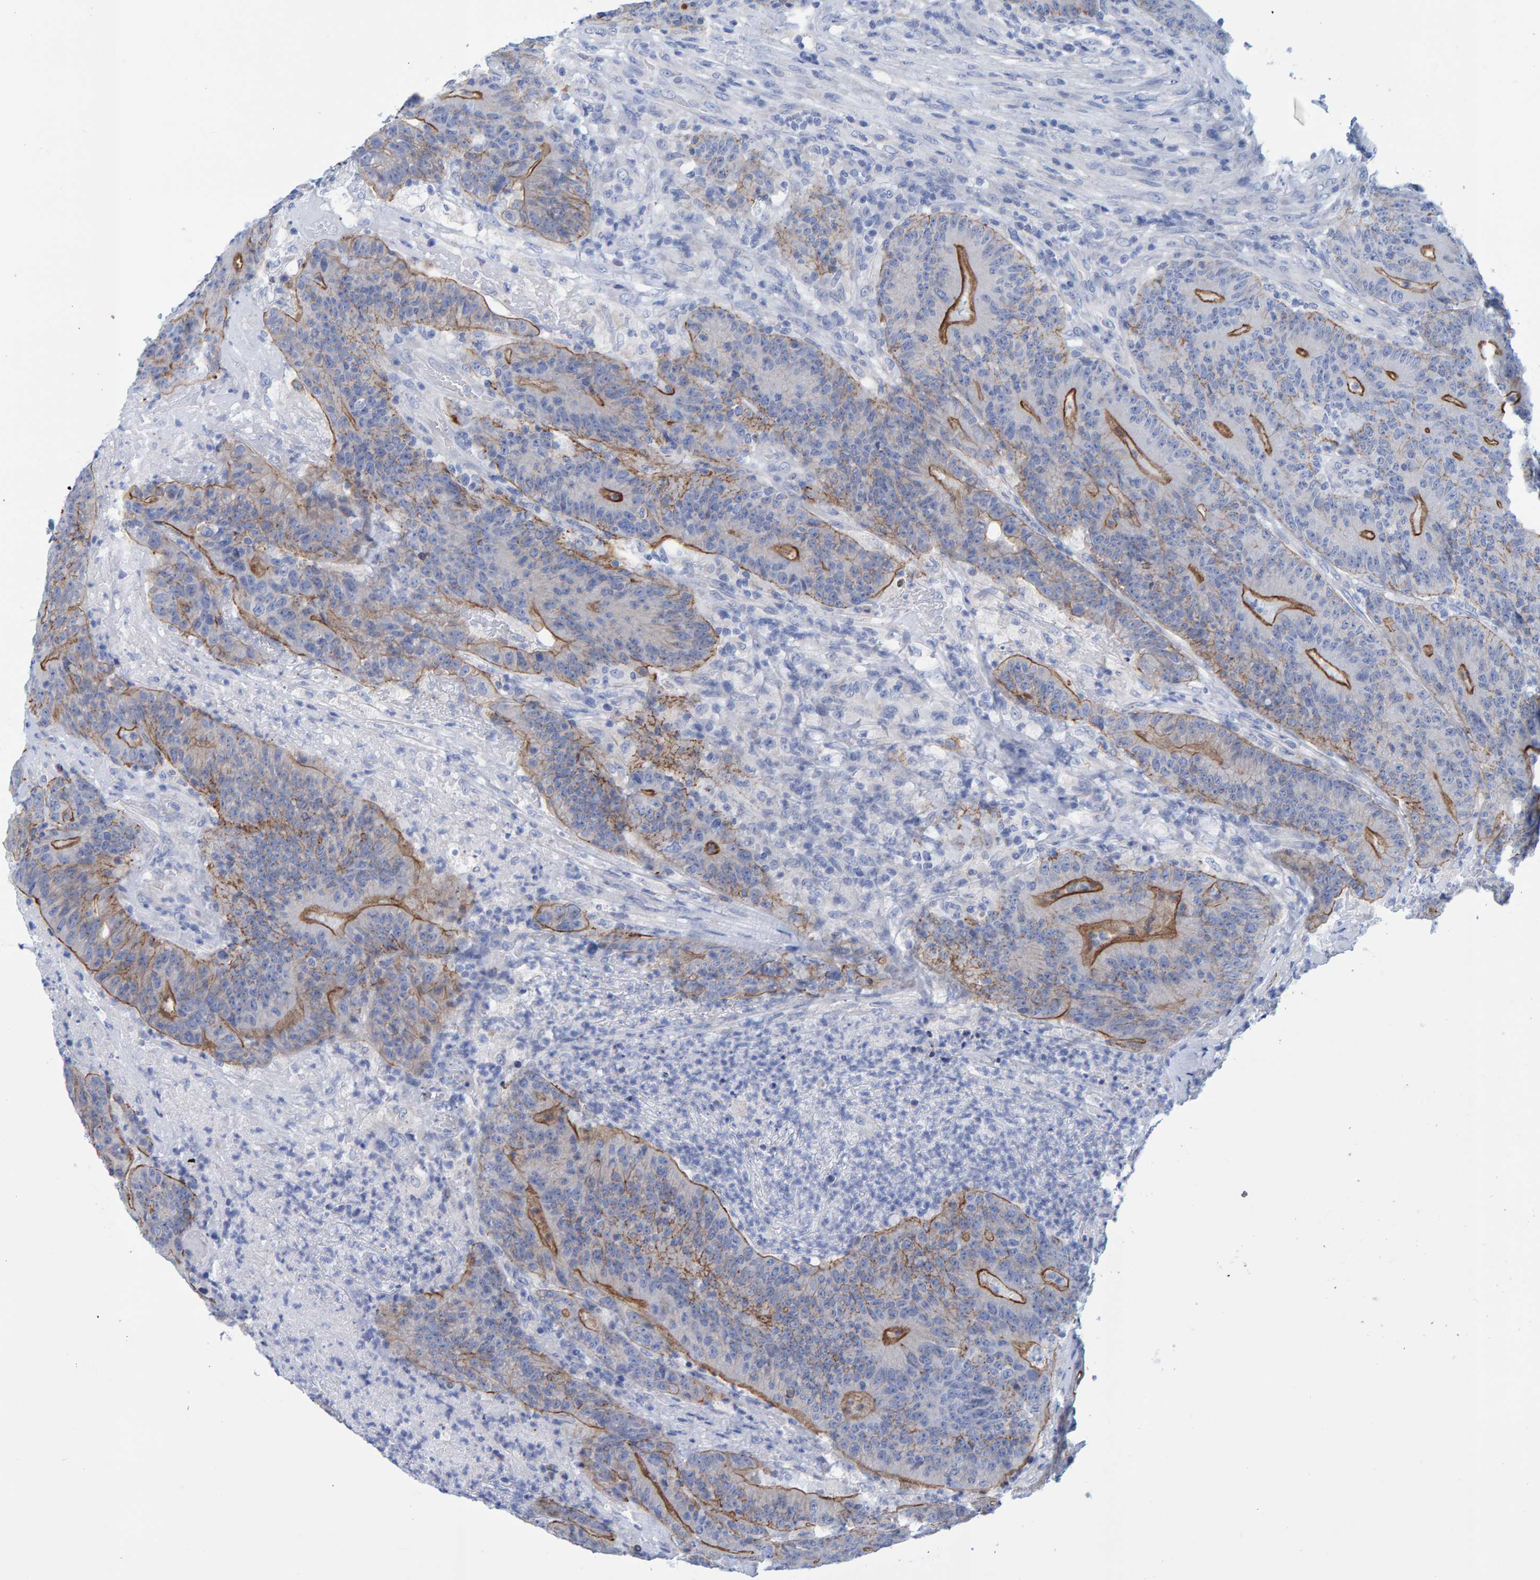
{"staining": {"intensity": "moderate", "quantity": "25%-75%", "location": "cytoplasmic/membranous"}, "tissue": "colorectal cancer", "cell_type": "Tumor cells", "image_type": "cancer", "snomed": [{"axis": "morphology", "description": "Normal tissue, NOS"}, {"axis": "morphology", "description": "Adenocarcinoma, NOS"}, {"axis": "topography", "description": "Colon"}], "caption": "A brown stain labels moderate cytoplasmic/membranous staining of a protein in colorectal adenocarcinoma tumor cells.", "gene": "JAKMIP3", "patient": {"sex": "female", "age": 75}}